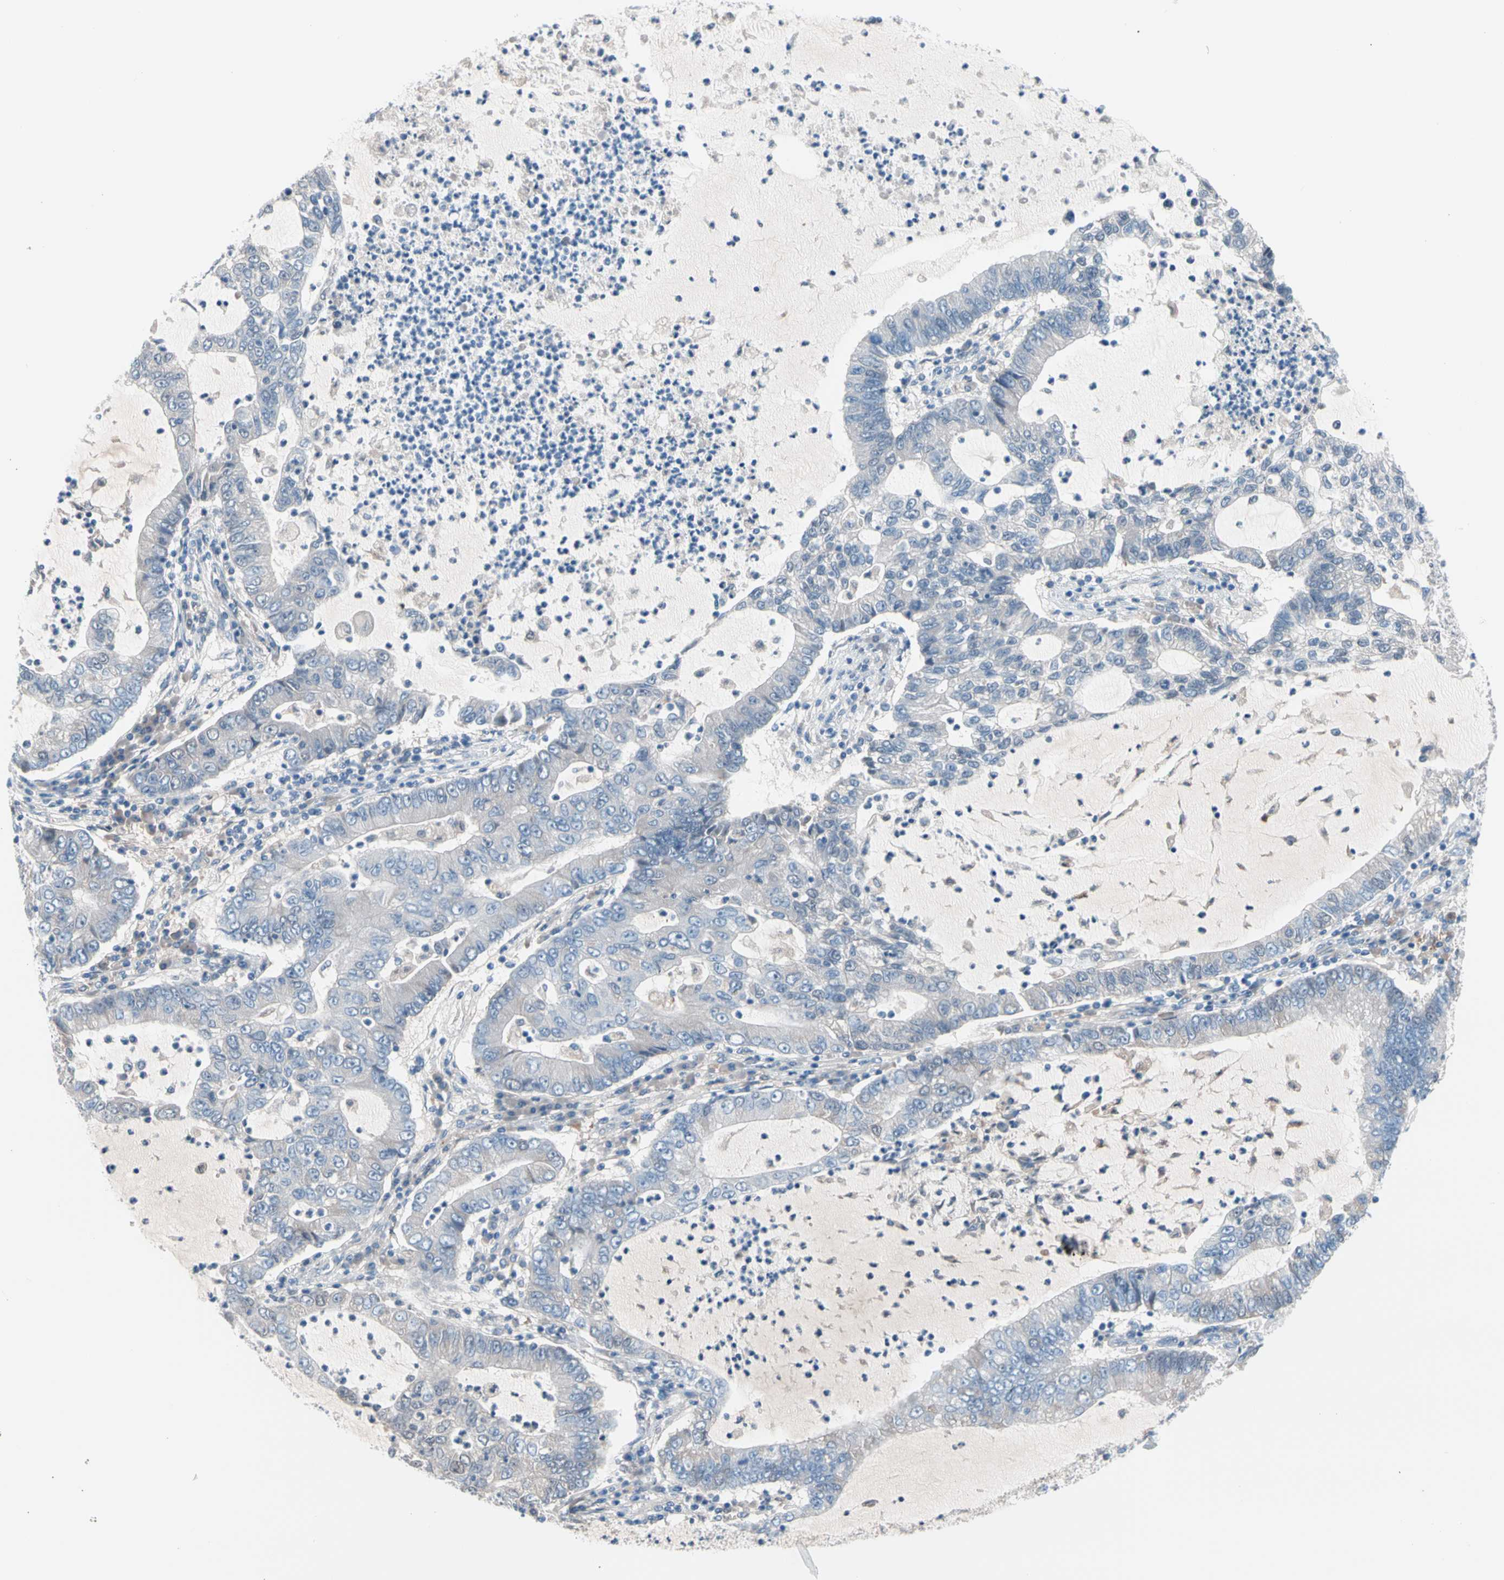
{"staining": {"intensity": "negative", "quantity": "none", "location": "none"}, "tissue": "lung cancer", "cell_type": "Tumor cells", "image_type": "cancer", "snomed": [{"axis": "morphology", "description": "Adenocarcinoma, NOS"}, {"axis": "topography", "description": "Lung"}], "caption": "Photomicrograph shows no significant protein expression in tumor cells of lung cancer. (DAB immunohistochemistry (IHC) with hematoxylin counter stain).", "gene": "CASQ1", "patient": {"sex": "female", "age": 51}}